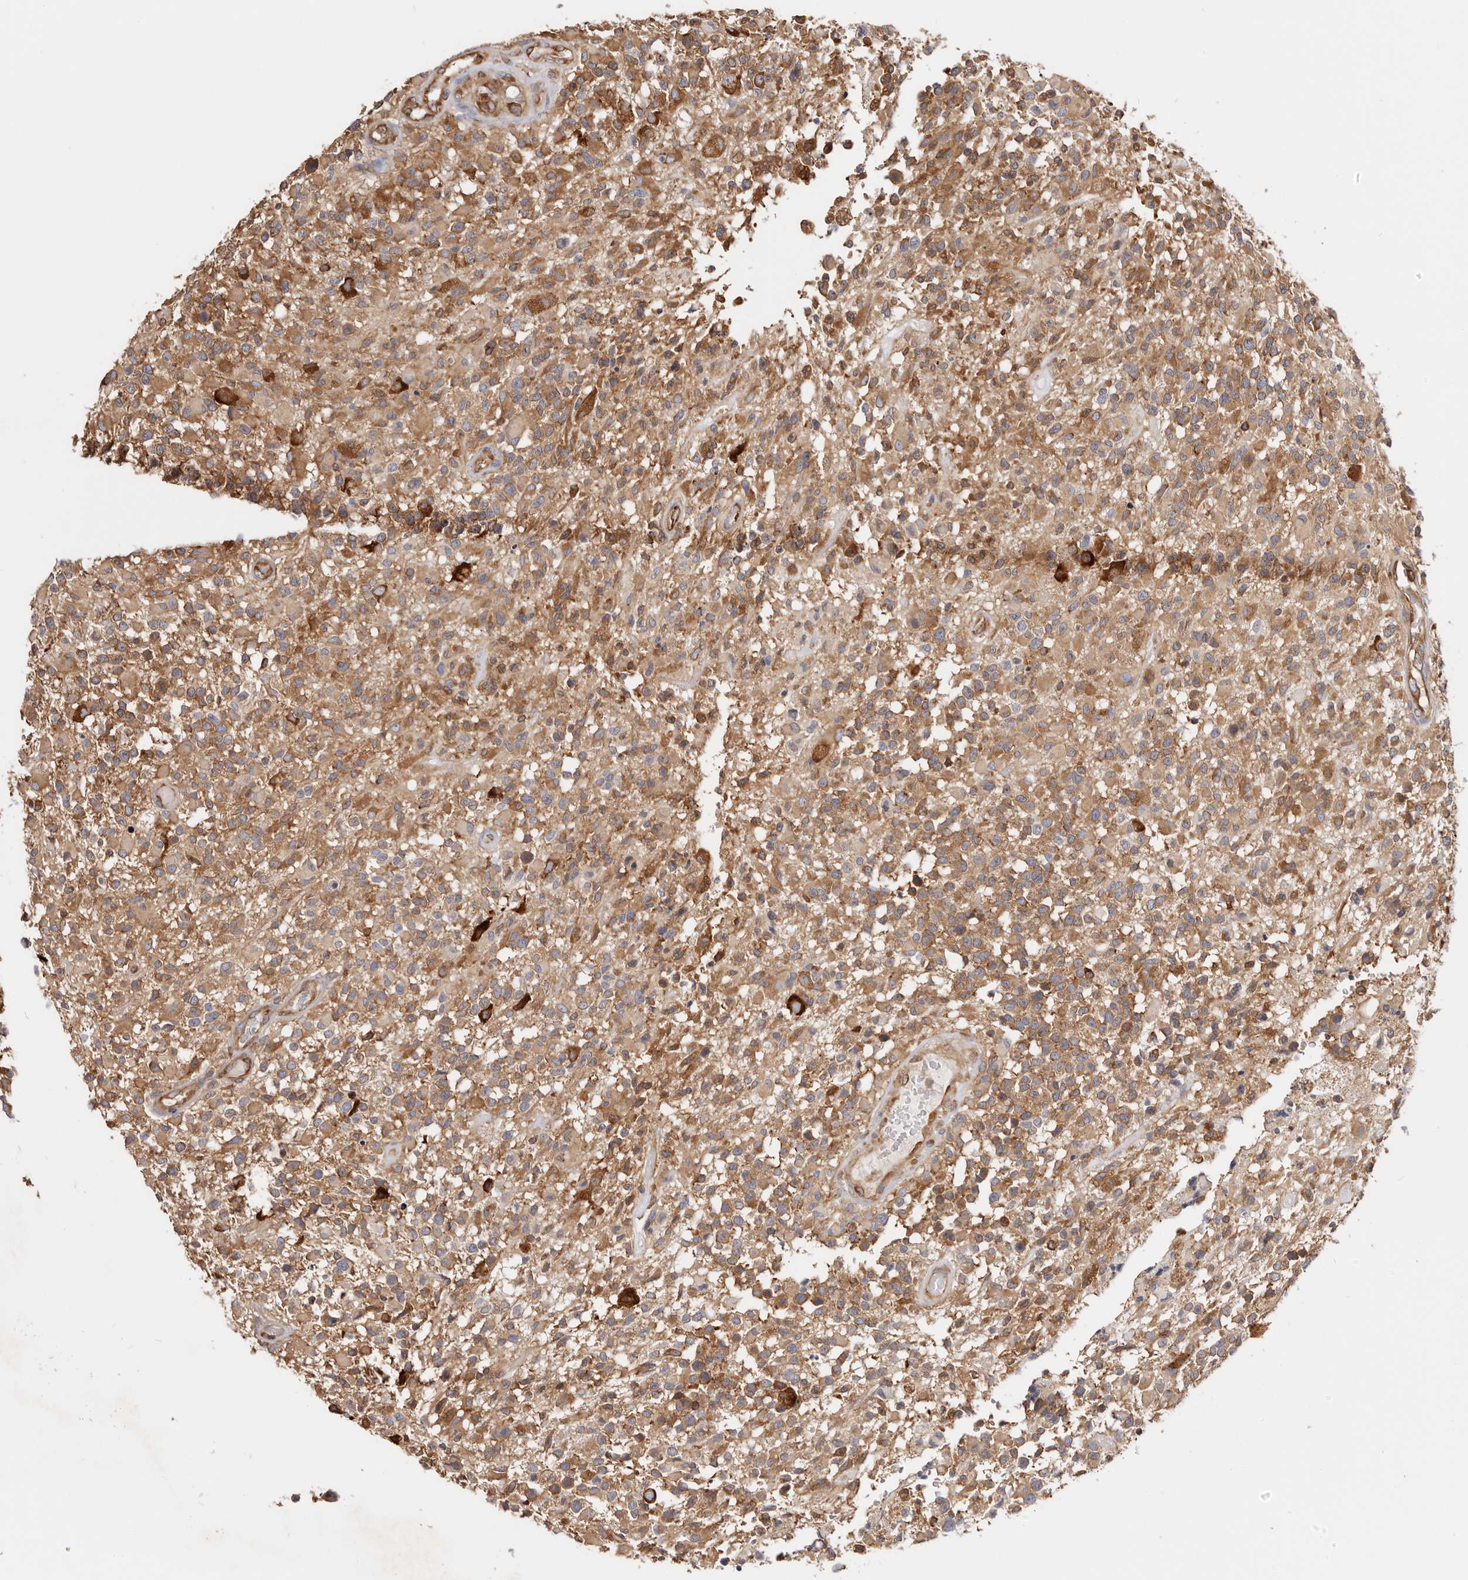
{"staining": {"intensity": "moderate", "quantity": ">75%", "location": "cytoplasmic/membranous"}, "tissue": "glioma", "cell_type": "Tumor cells", "image_type": "cancer", "snomed": [{"axis": "morphology", "description": "Glioma, malignant, High grade"}, {"axis": "morphology", "description": "Glioblastoma, NOS"}, {"axis": "topography", "description": "Brain"}], "caption": "Immunohistochemical staining of glioma exhibits medium levels of moderate cytoplasmic/membranous expression in about >75% of tumor cells.", "gene": "EPRS1", "patient": {"sex": "male", "age": 60}}